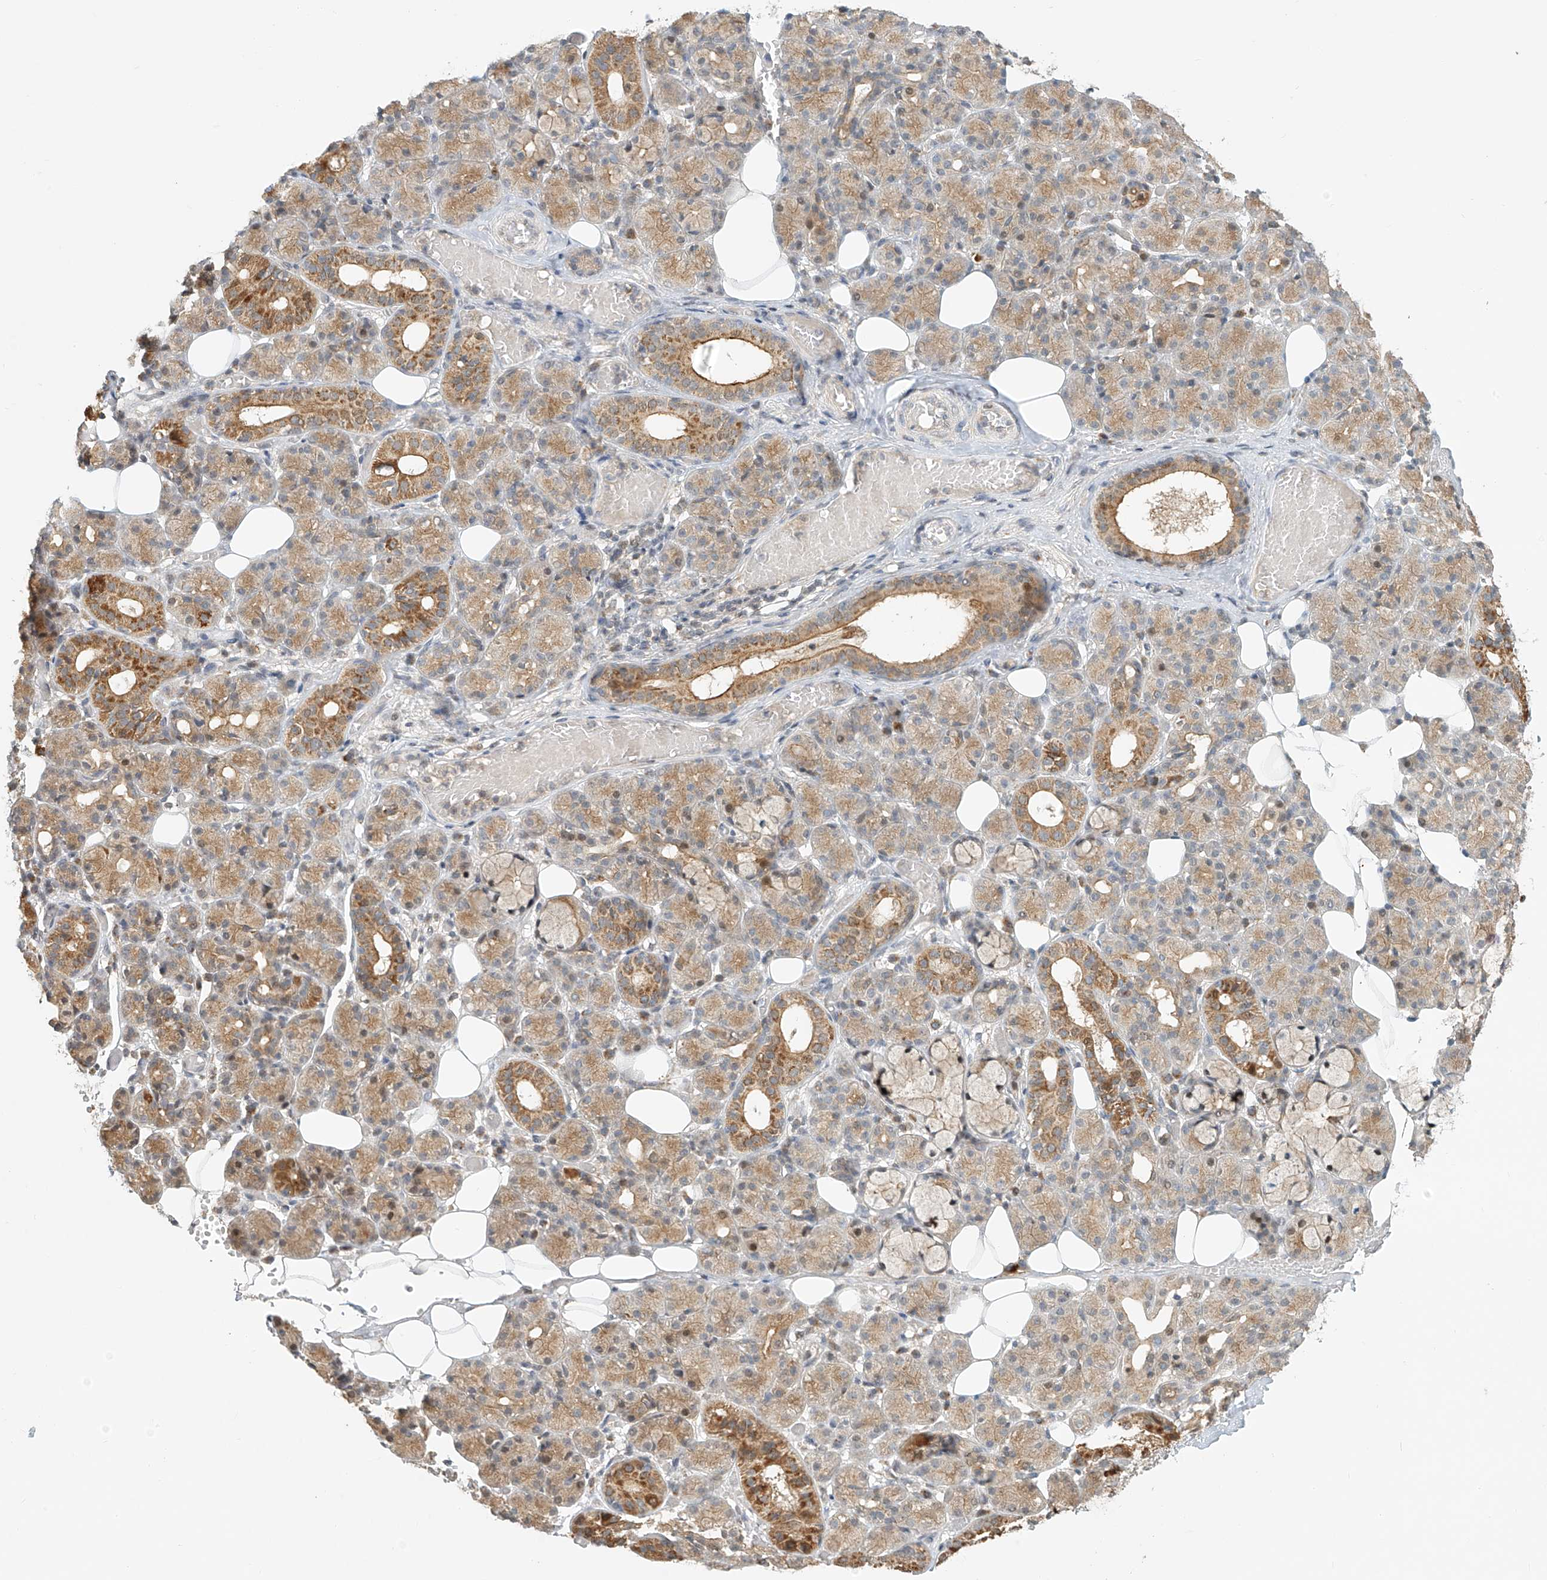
{"staining": {"intensity": "moderate", "quantity": "25%-75%", "location": "cytoplasmic/membranous"}, "tissue": "salivary gland", "cell_type": "Glandular cells", "image_type": "normal", "snomed": [{"axis": "morphology", "description": "Normal tissue, NOS"}, {"axis": "topography", "description": "Salivary gland"}], "caption": "Immunohistochemistry staining of benign salivary gland, which displays medium levels of moderate cytoplasmic/membranous staining in about 25%-75% of glandular cells indicating moderate cytoplasmic/membranous protein expression. The staining was performed using DAB (brown) for protein detection and nuclei were counterstained in hematoxylin (blue).", "gene": "SYTL3", "patient": {"sex": "male", "age": 63}}